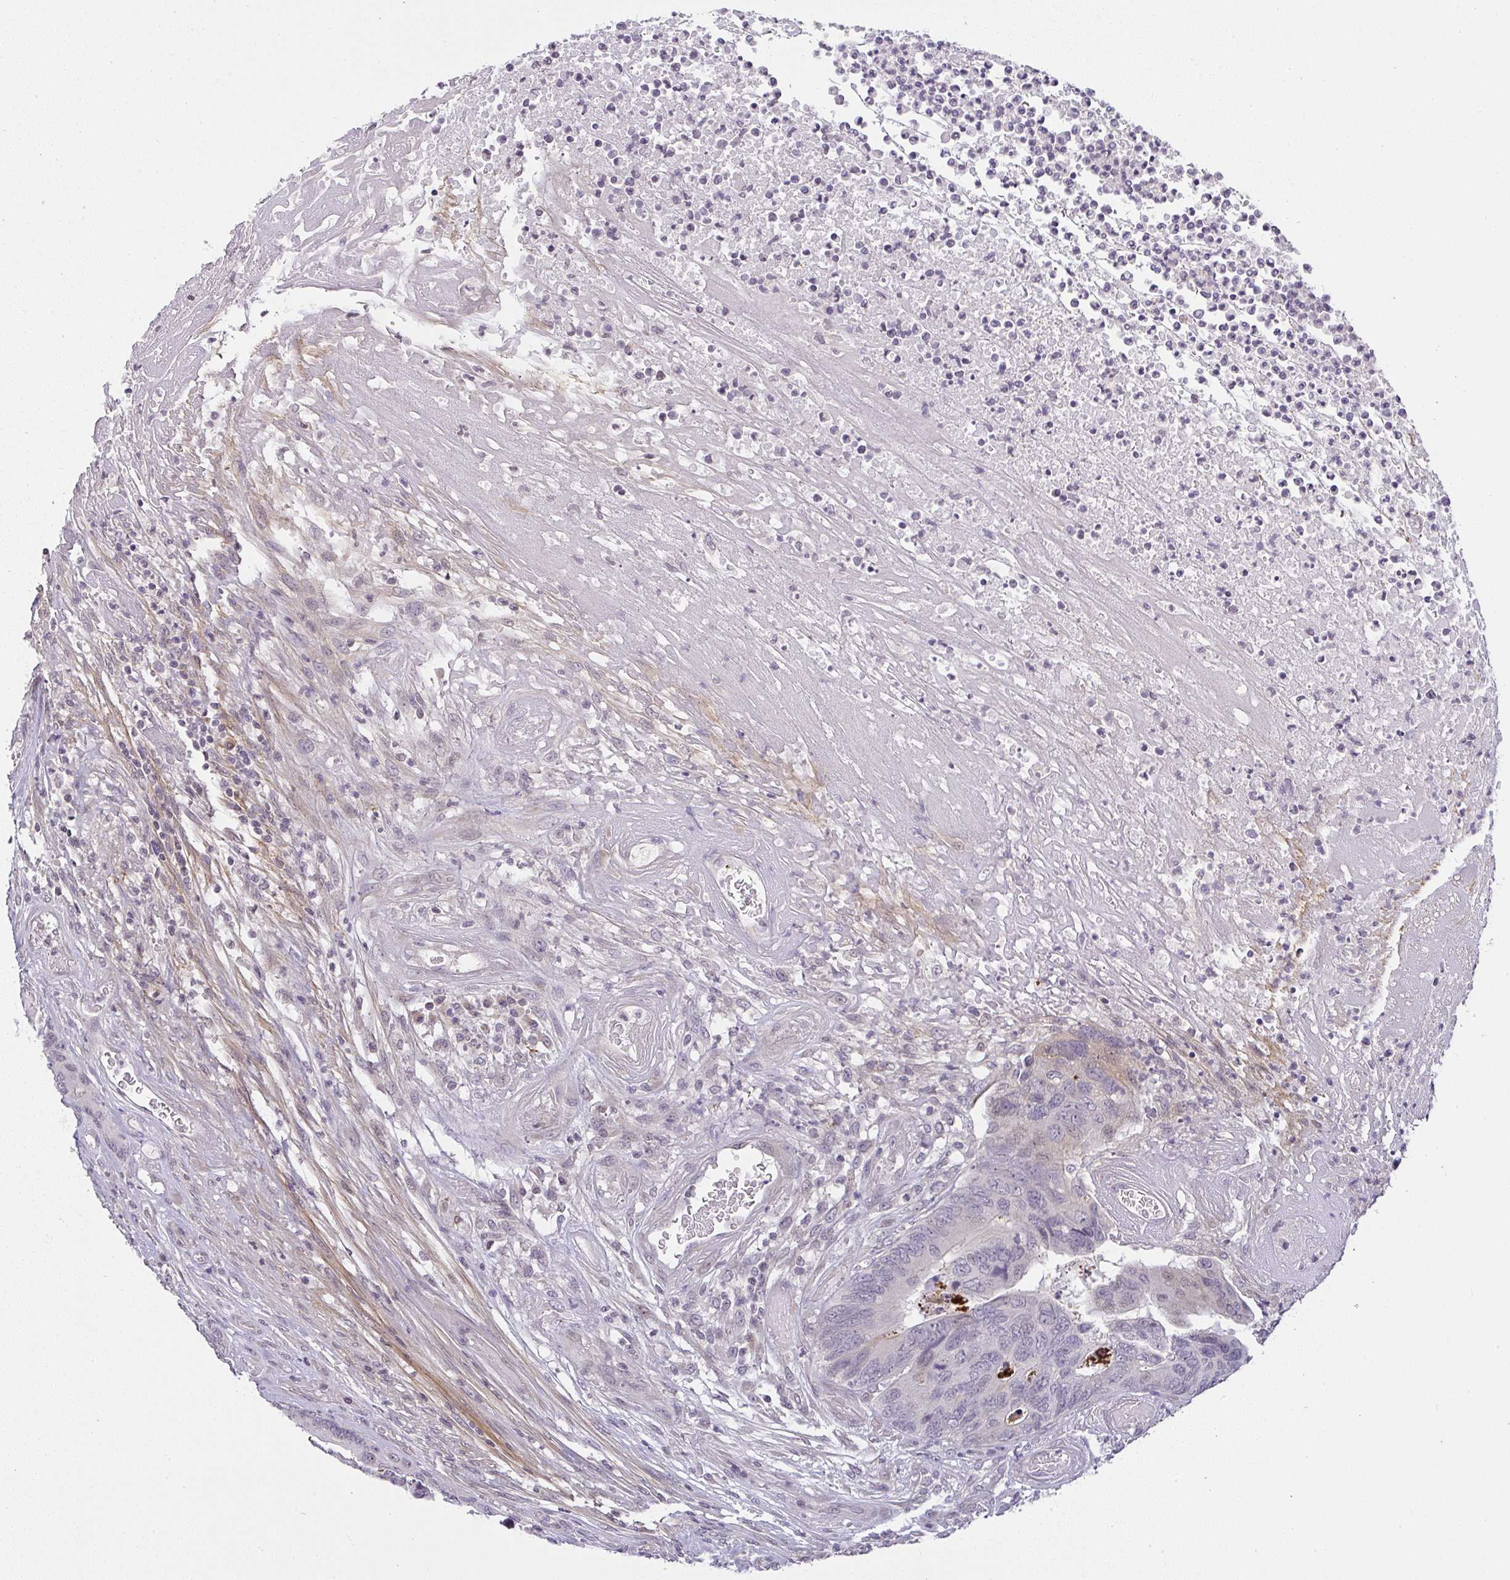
{"staining": {"intensity": "negative", "quantity": "none", "location": "none"}, "tissue": "colorectal cancer", "cell_type": "Tumor cells", "image_type": "cancer", "snomed": [{"axis": "morphology", "description": "Adenocarcinoma, NOS"}, {"axis": "topography", "description": "Colon"}], "caption": "This is a photomicrograph of IHC staining of colorectal cancer (adenocarcinoma), which shows no expression in tumor cells.", "gene": "CACNA1S", "patient": {"sex": "female", "age": 67}}